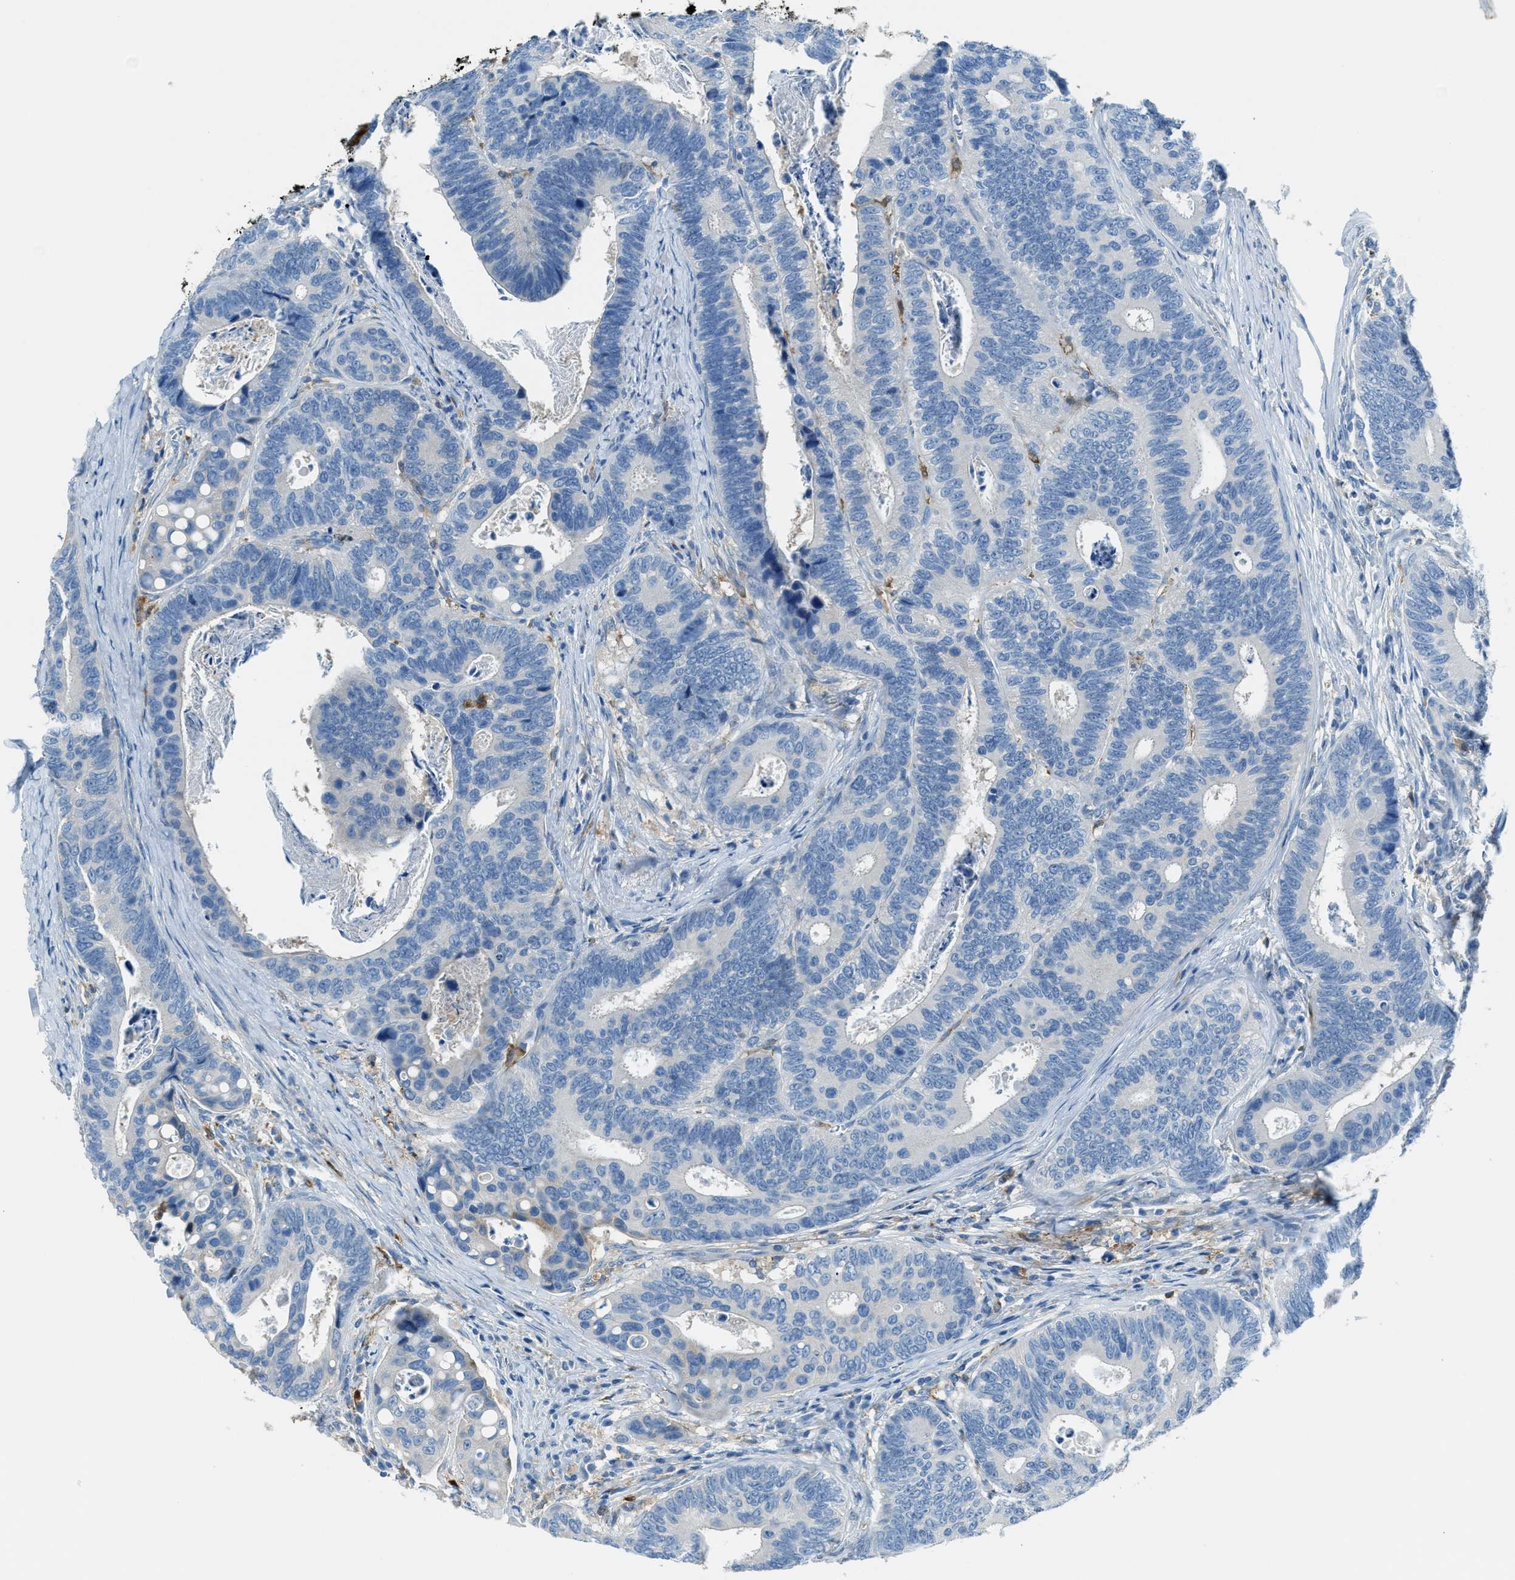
{"staining": {"intensity": "negative", "quantity": "none", "location": "none"}, "tissue": "colorectal cancer", "cell_type": "Tumor cells", "image_type": "cancer", "snomed": [{"axis": "morphology", "description": "Inflammation, NOS"}, {"axis": "morphology", "description": "Adenocarcinoma, NOS"}, {"axis": "topography", "description": "Colon"}], "caption": "The immunohistochemistry (IHC) micrograph has no significant staining in tumor cells of colorectal cancer tissue.", "gene": "MATCAP2", "patient": {"sex": "male", "age": 72}}